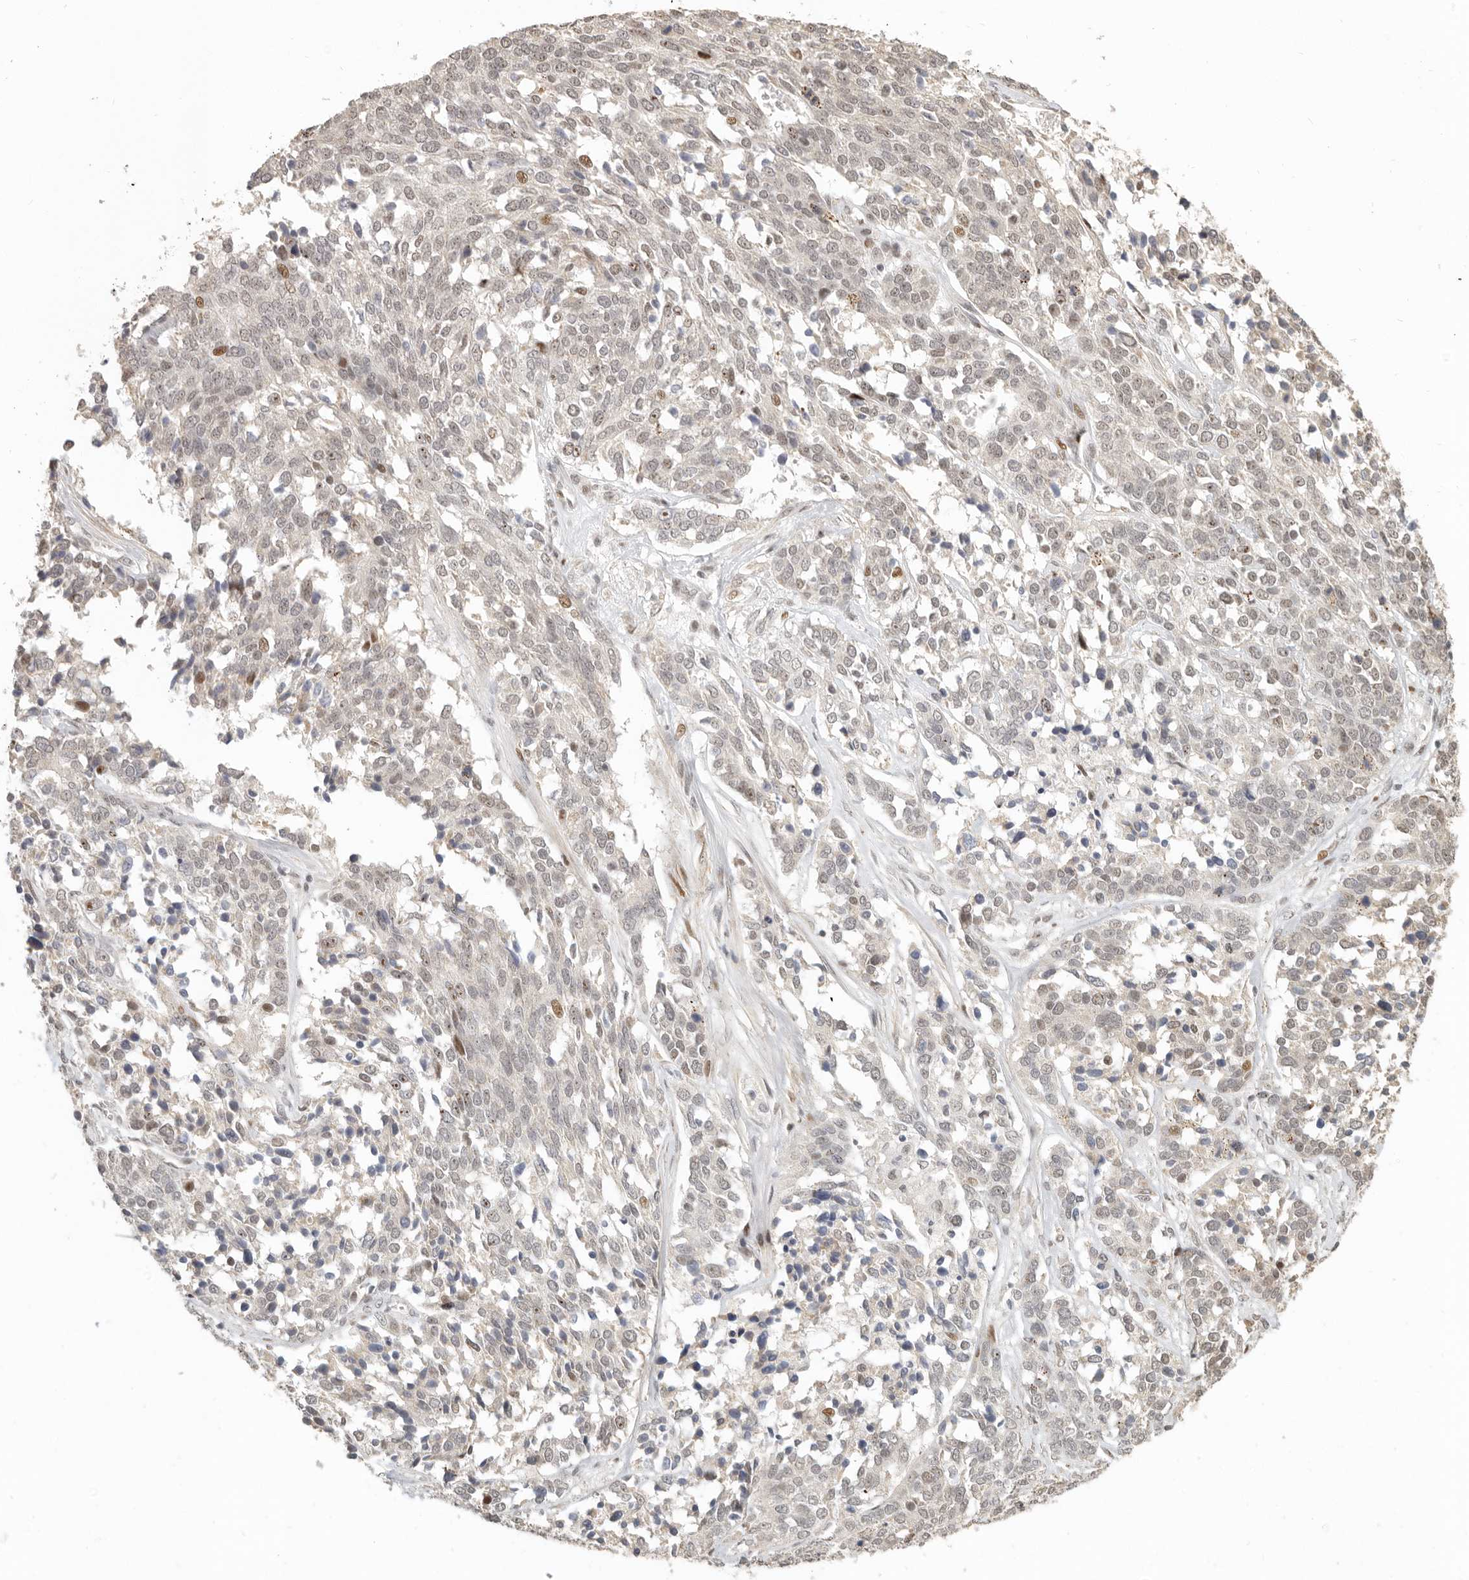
{"staining": {"intensity": "weak", "quantity": "<25%", "location": "nuclear"}, "tissue": "ovarian cancer", "cell_type": "Tumor cells", "image_type": "cancer", "snomed": [{"axis": "morphology", "description": "Cystadenocarcinoma, serous, NOS"}, {"axis": "topography", "description": "Ovary"}], "caption": "The histopathology image displays no significant positivity in tumor cells of ovarian cancer.", "gene": "GPBP1L1", "patient": {"sex": "female", "age": 44}}